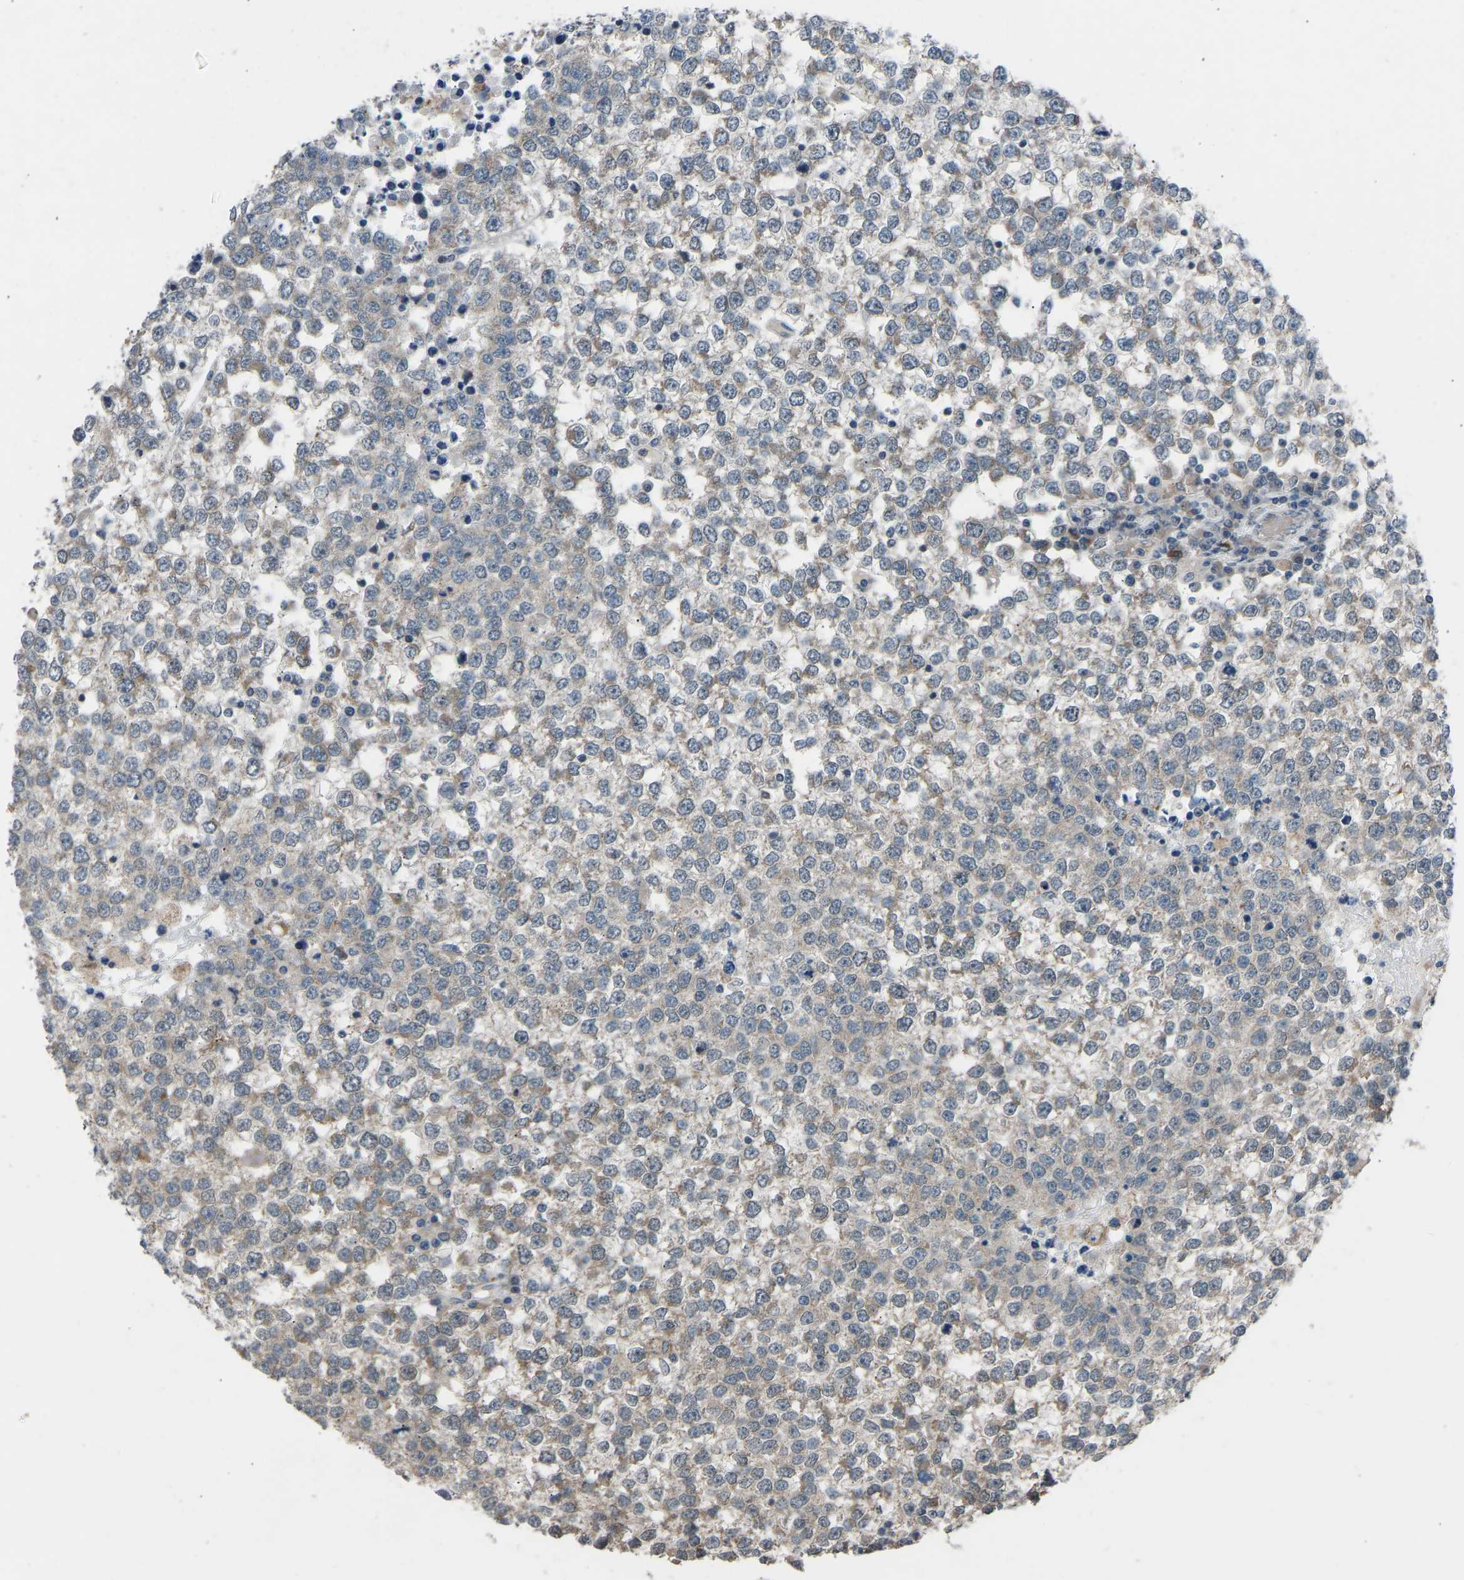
{"staining": {"intensity": "weak", "quantity": ">75%", "location": "cytoplasmic/membranous"}, "tissue": "testis cancer", "cell_type": "Tumor cells", "image_type": "cancer", "snomed": [{"axis": "morphology", "description": "Seminoma, NOS"}, {"axis": "topography", "description": "Testis"}], "caption": "There is low levels of weak cytoplasmic/membranous staining in tumor cells of seminoma (testis), as demonstrated by immunohistochemical staining (brown color).", "gene": "CDK2AP1", "patient": {"sex": "male", "age": 65}}